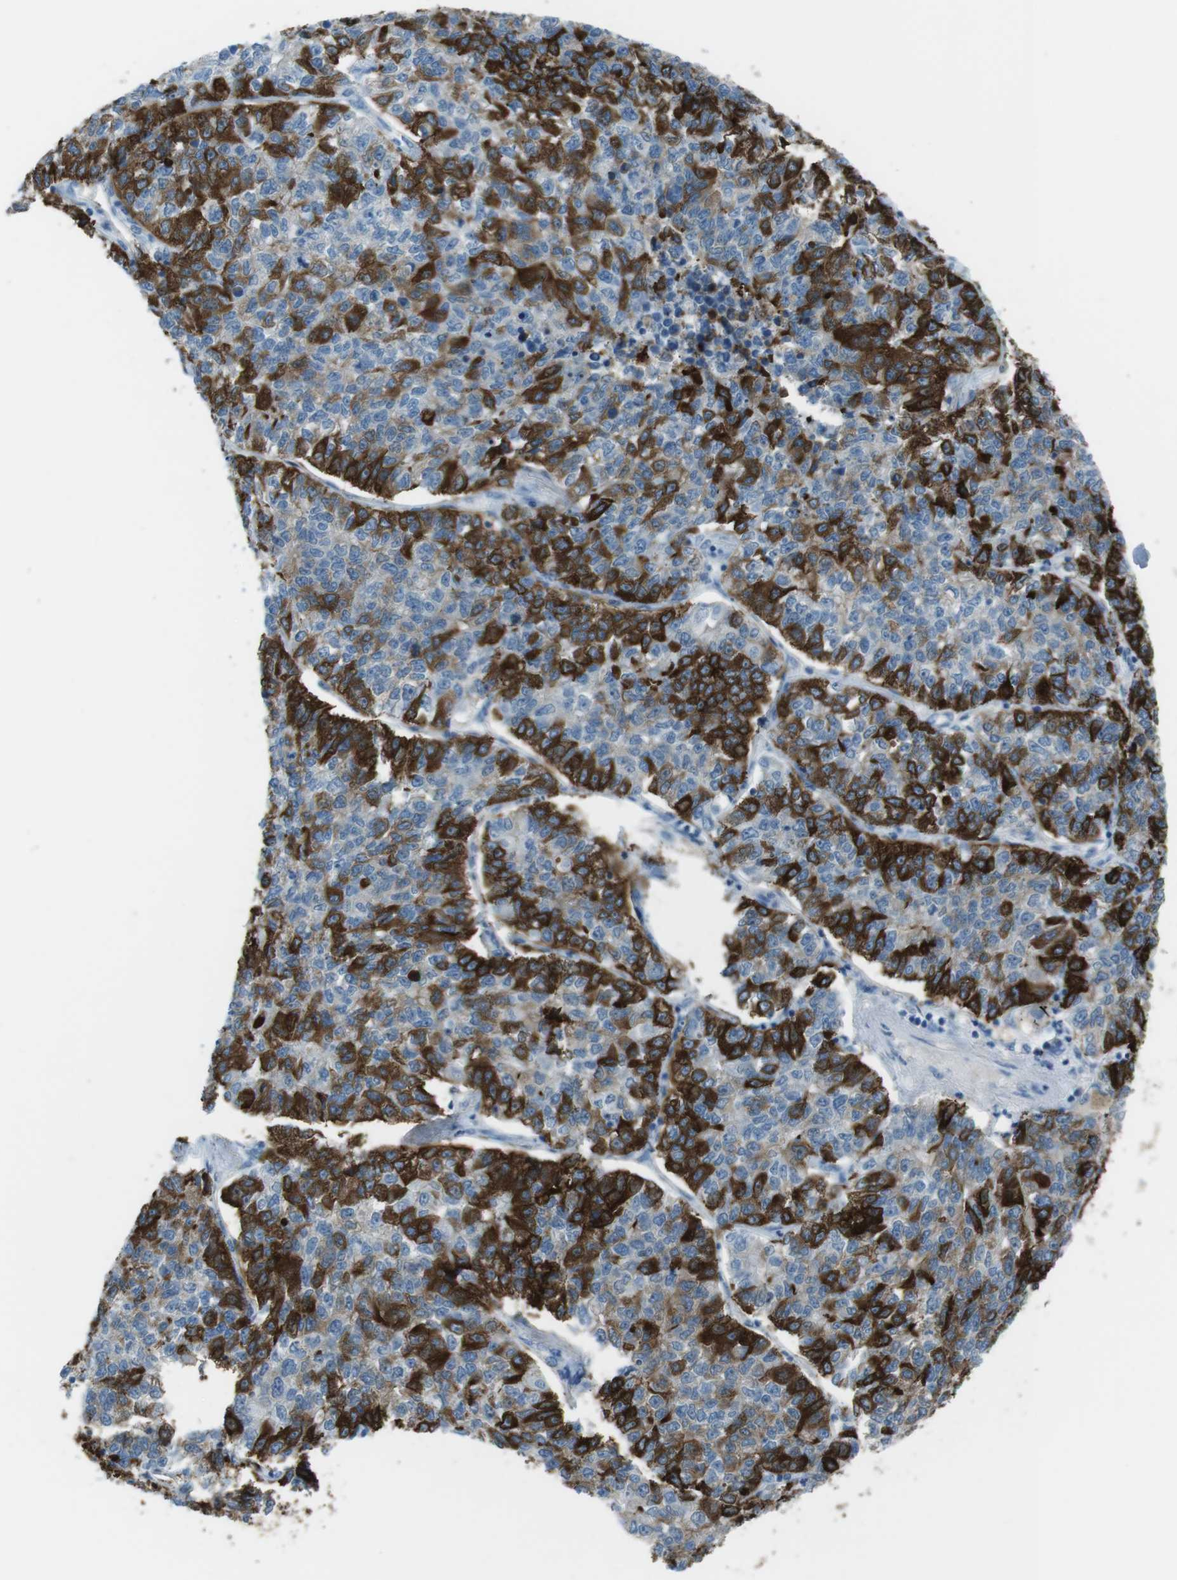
{"staining": {"intensity": "strong", "quantity": ">75%", "location": "cytoplasmic/membranous"}, "tissue": "lung cancer", "cell_type": "Tumor cells", "image_type": "cancer", "snomed": [{"axis": "morphology", "description": "Adenocarcinoma, NOS"}, {"axis": "topography", "description": "Lung"}], "caption": "This histopathology image displays immunohistochemistry (IHC) staining of lung cancer, with high strong cytoplasmic/membranous expression in about >75% of tumor cells.", "gene": "TUBB2A", "patient": {"sex": "male", "age": 49}}